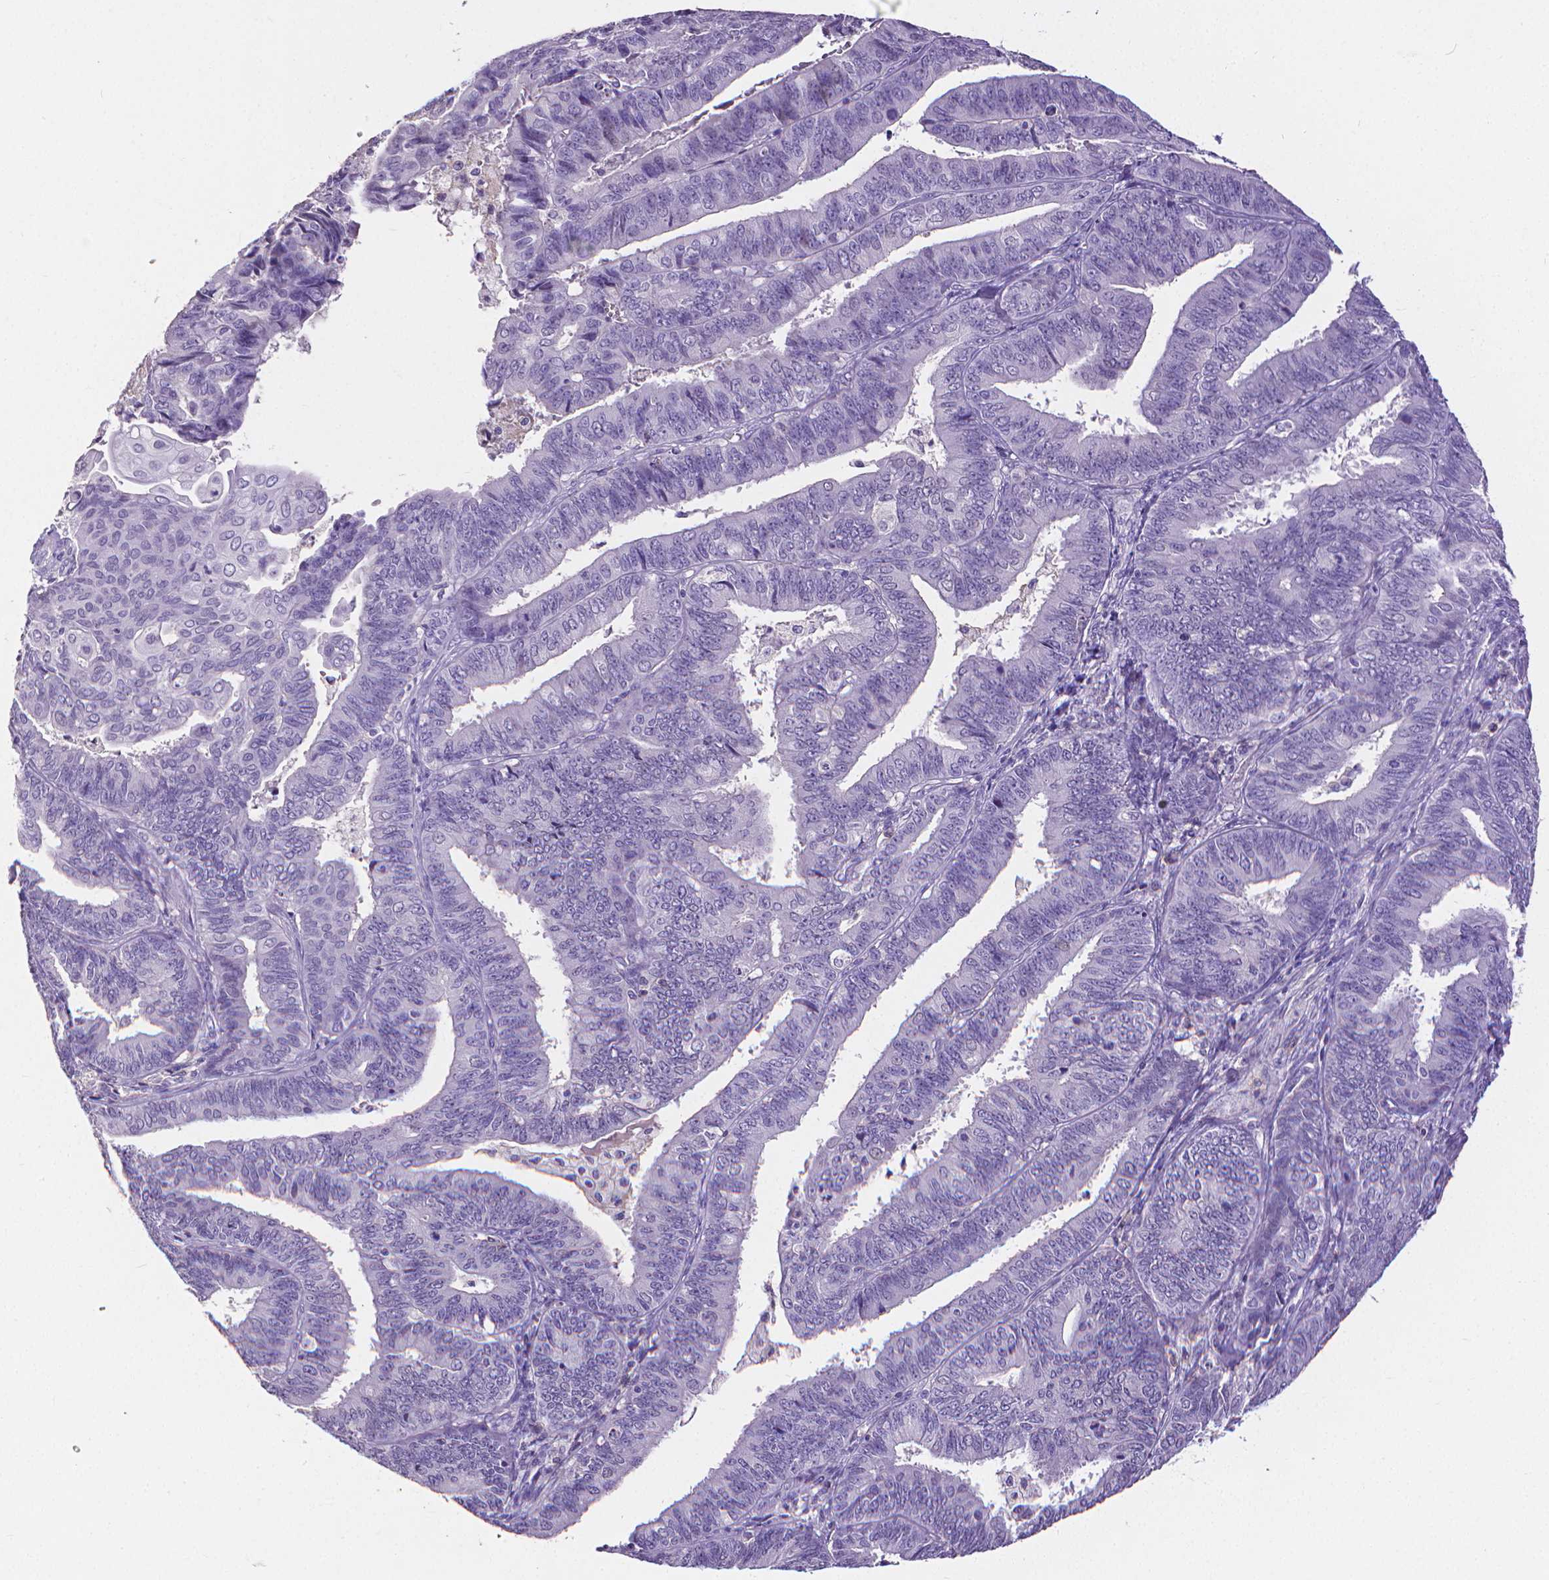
{"staining": {"intensity": "negative", "quantity": "none", "location": "none"}, "tissue": "endometrial cancer", "cell_type": "Tumor cells", "image_type": "cancer", "snomed": [{"axis": "morphology", "description": "Adenocarcinoma, NOS"}, {"axis": "topography", "description": "Endometrium"}], "caption": "Human endometrial cancer stained for a protein using IHC exhibits no positivity in tumor cells.", "gene": "CD4", "patient": {"sex": "female", "age": 73}}